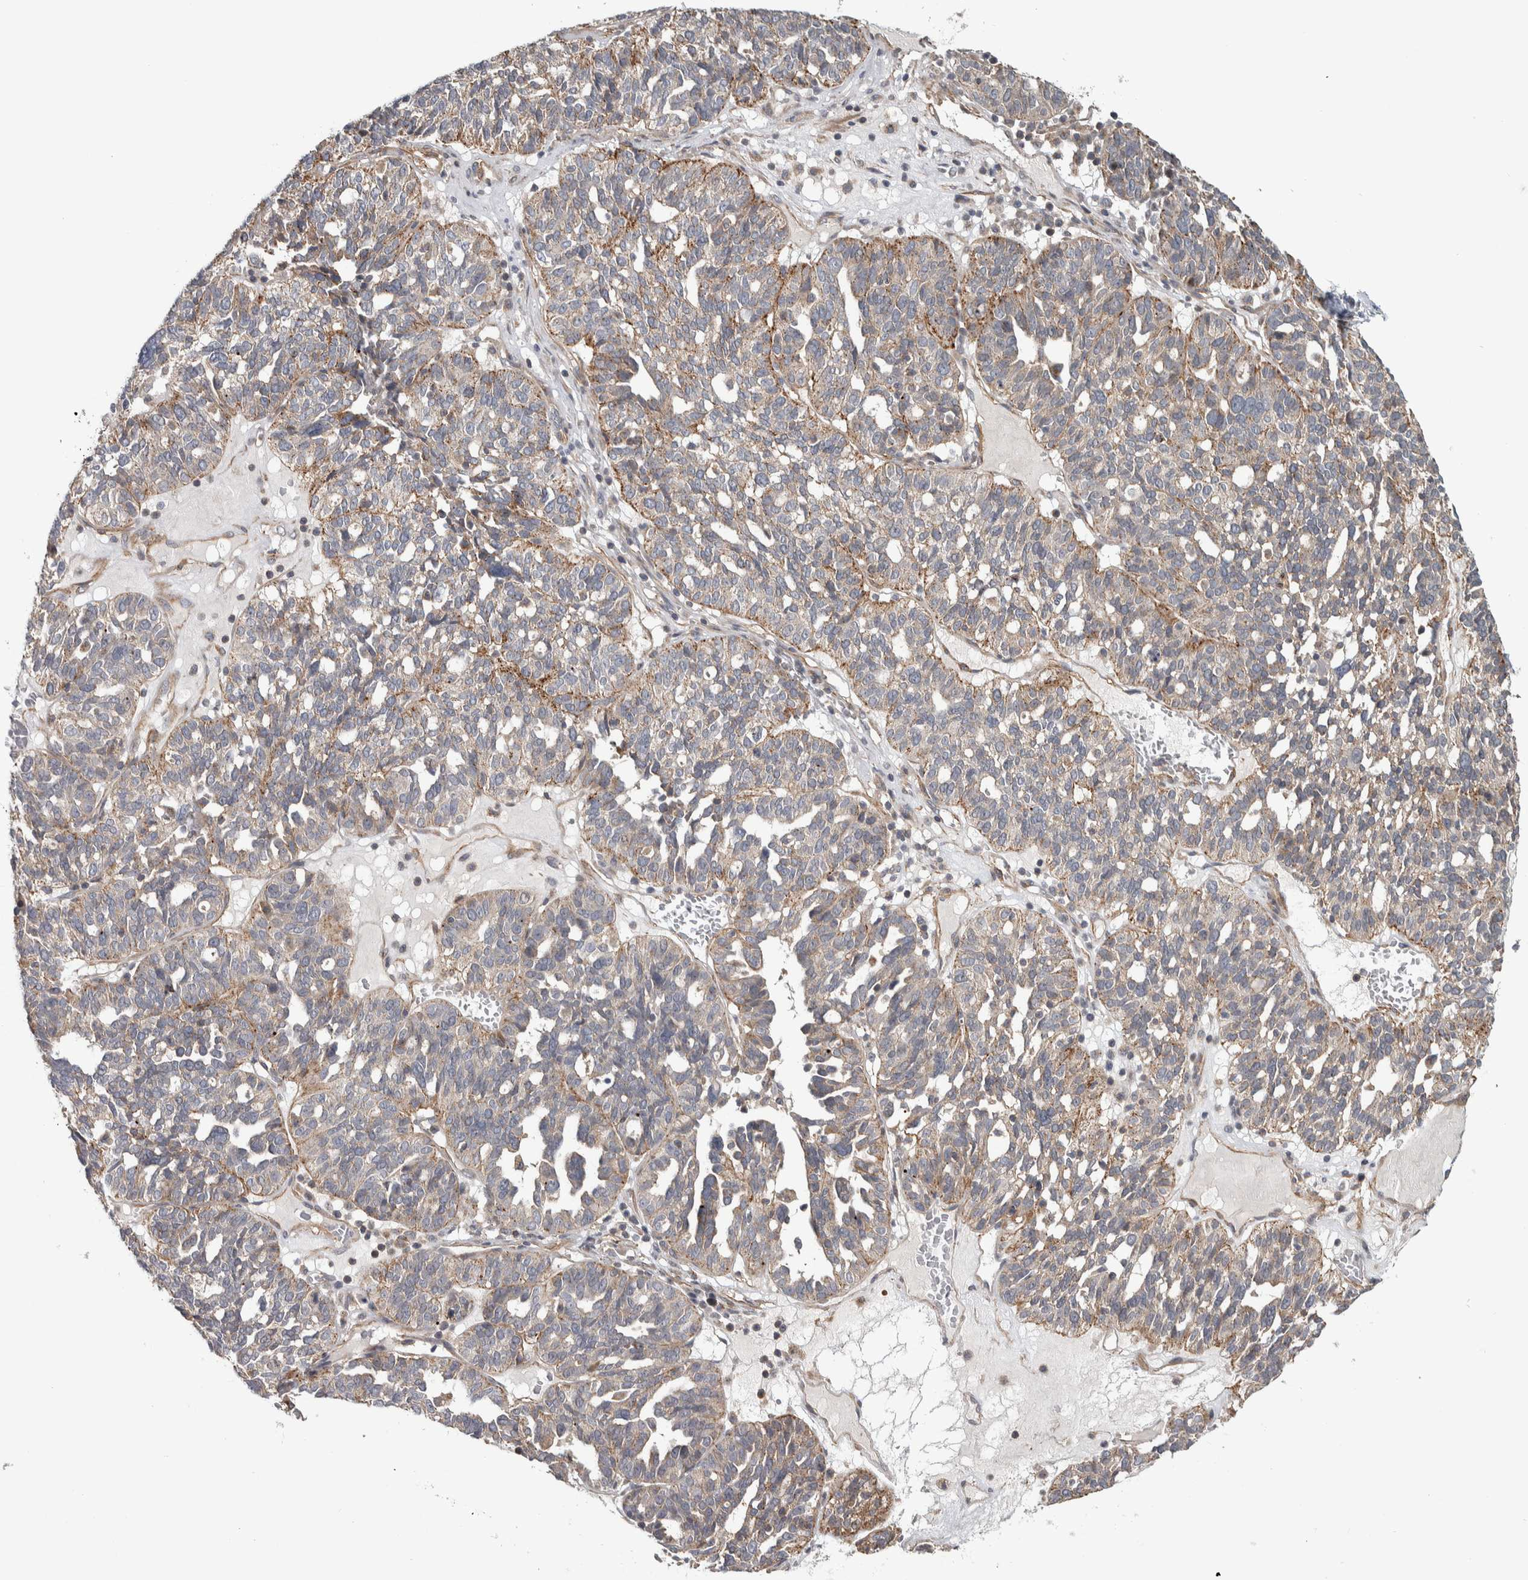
{"staining": {"intensity": "weak", "quantity": "<25%", "location": "cytoplasmic/membranous"}, "tissue": "ovarian cancer", "cell_type": "Tumor cells", "image_type": "cancer", "snomed": [{"axis": "morphology", "description": "Cystadenocarcinoma, serous, NOS"}, {"axis": "topography", "description": "Ovary"}], "caption": "There is no significant positivity in tumor cells of serous cystadenocarcinoma (ovarian). Brightfield microscopy of immunohistochemistry (IHC) stained with DAB (brown) and hematoxylin (blue), captured at high magnification.", "gene": "CHMP4C", "patient": {"sex": "female", "age": 59}}